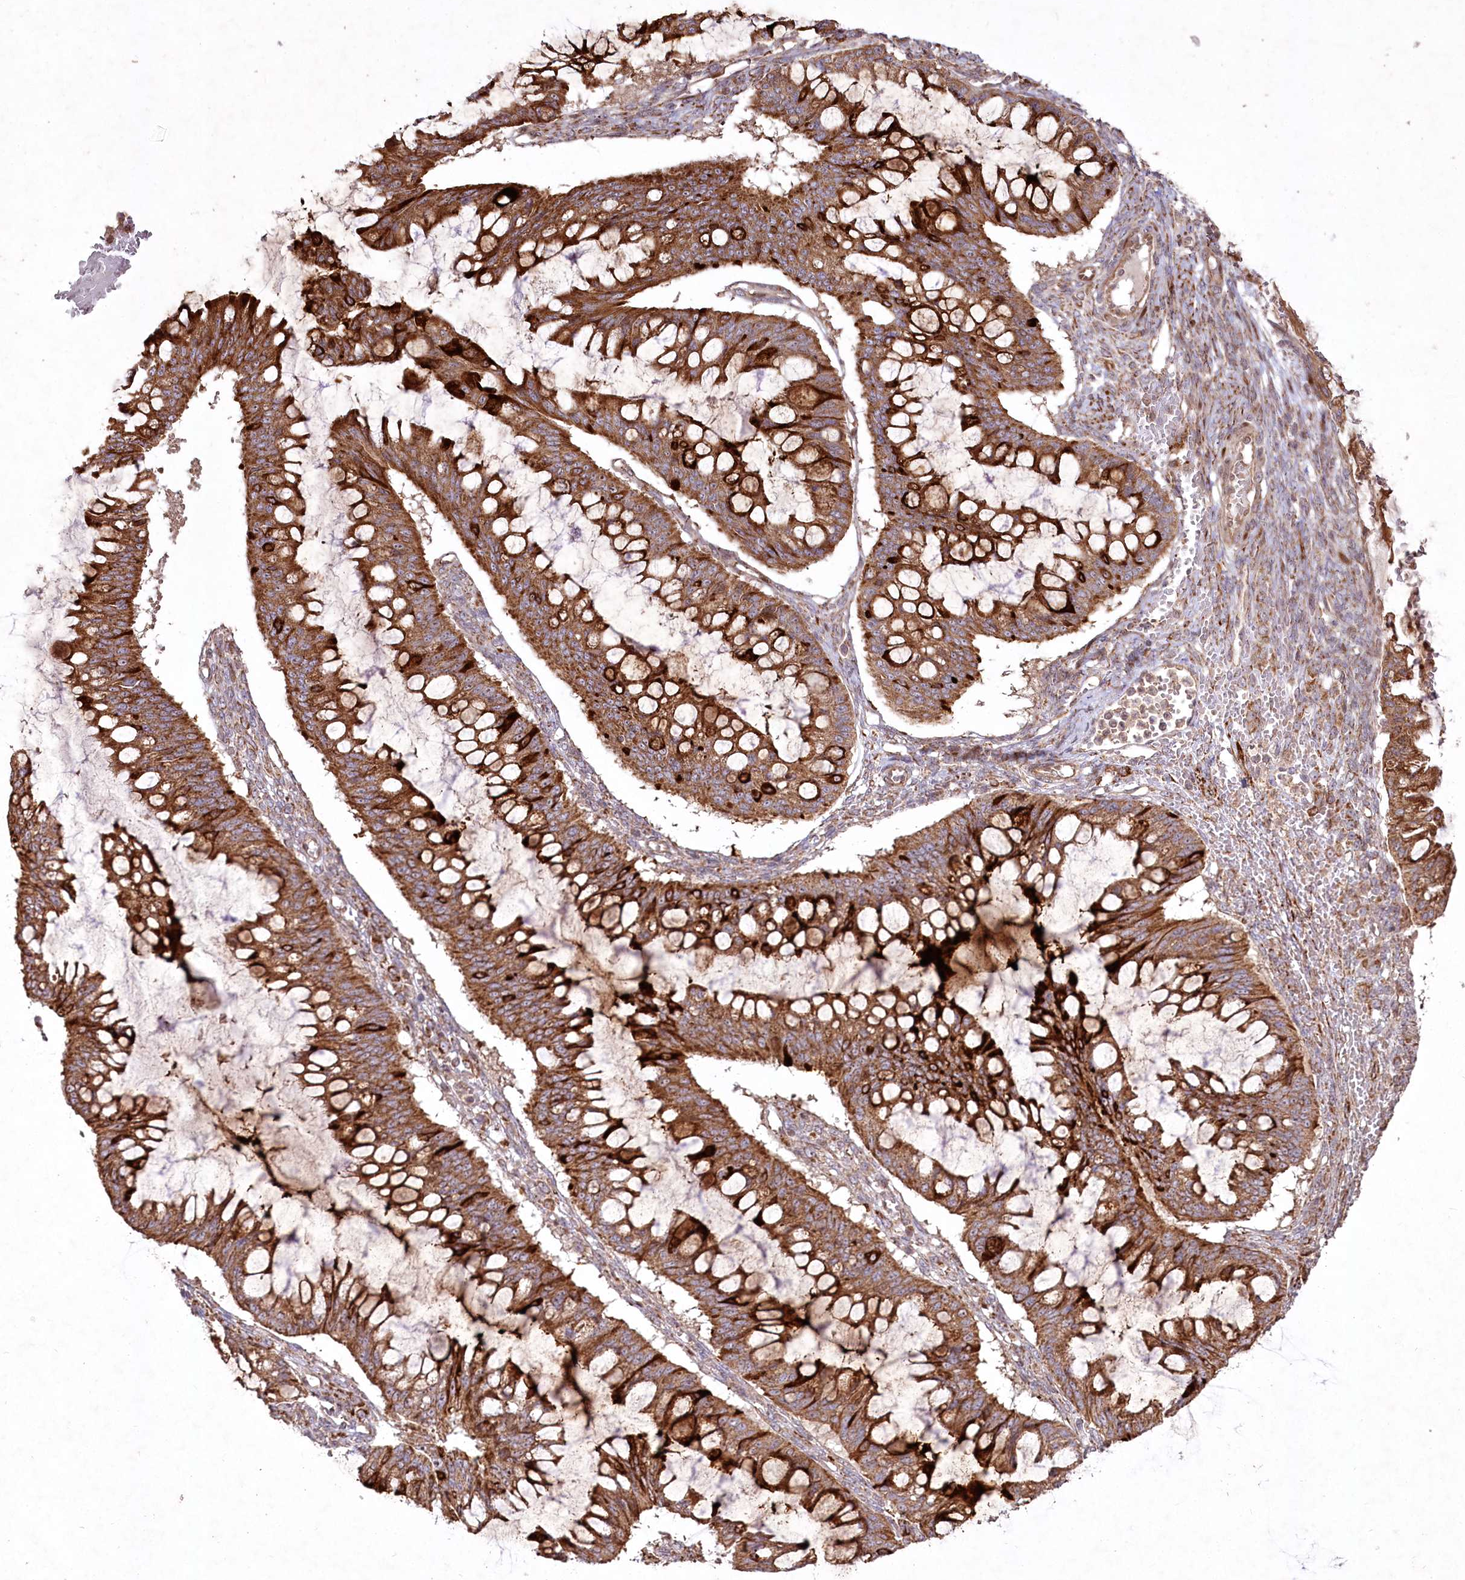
{"staining": {"intensity": "strong", "quantity": ">75%", "location": "cytoplasmic/membranous"}, "tissue": "ovarian cancer", "cell_type": "Tumor cells", "image_type": "cancer", "snomed": [{"axis": "morphology", "description": "Cystadenocarcinoma, mucinous, NOS"}, {"axis": "topography", "description": "Ovary"}], "caption": "Strong cytoplasmic/membranous expression is seen in about >75% of tumor cells in ovarian mucinous cystadenocarcinoma.", "gene": "PSTK", "patient": {"sex": "female", "age": 73}}